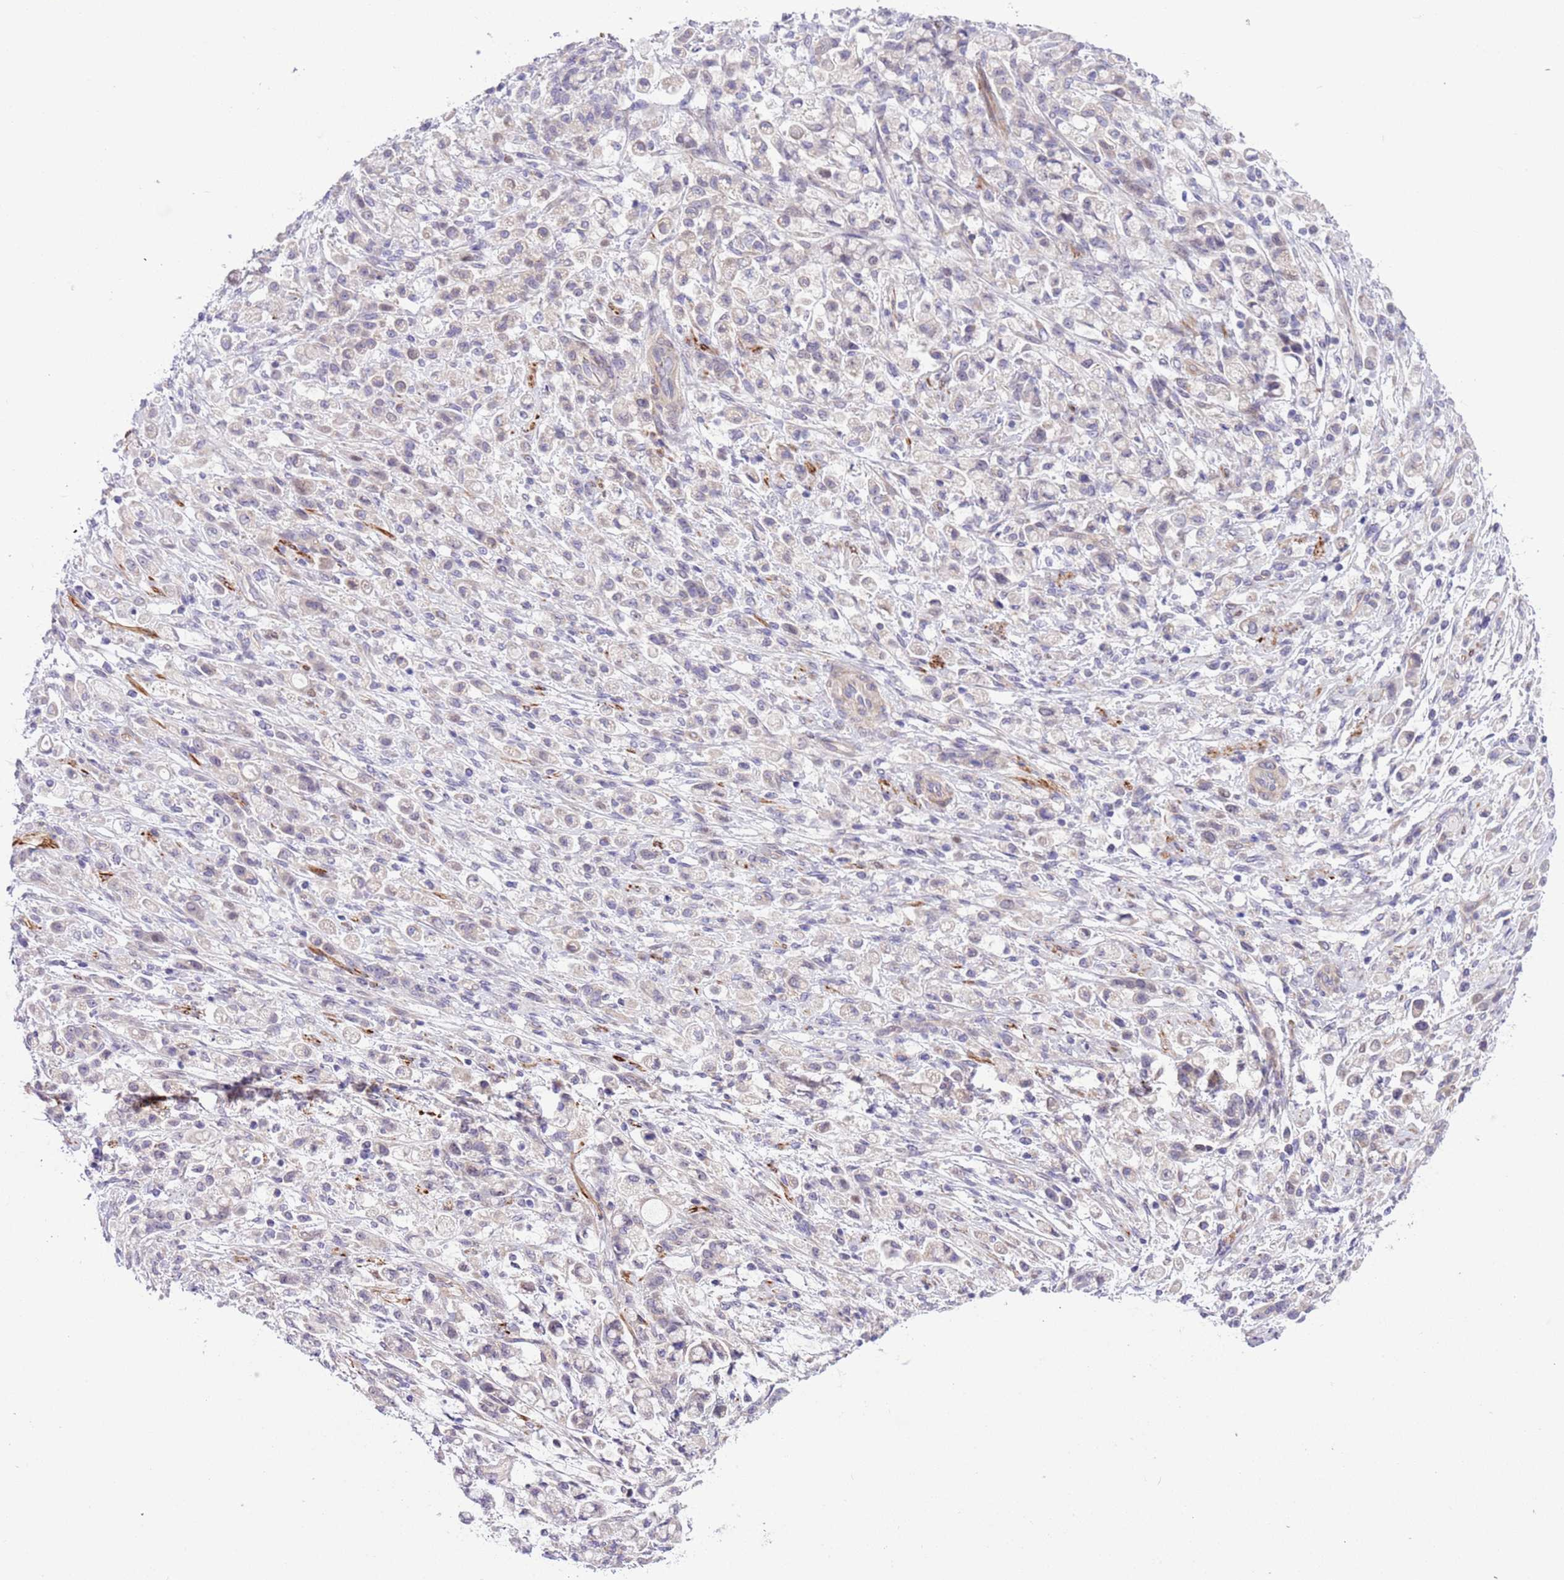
{"staining": {"intensity": "negative", "quantity": "none", "location": "none"}, "tissue": "stomach cancer", "cell_type": "Tumor cells", "image_type": "cancer", "snomed": [{"axis": "morphology", "description": "Adenocarcinoma, NOS"}, {"axis": "topography", "description": "Stomach"}], "caption": "Image shows no protein positivity in tumor cells of adenocarcinoma (stomach) tissue. The staining is performed using DAB brown chromogen with nuclei counter-stained in using hematoxylin.", "gene": "NET1", "patient": {"sex": "female", "age": 60}}